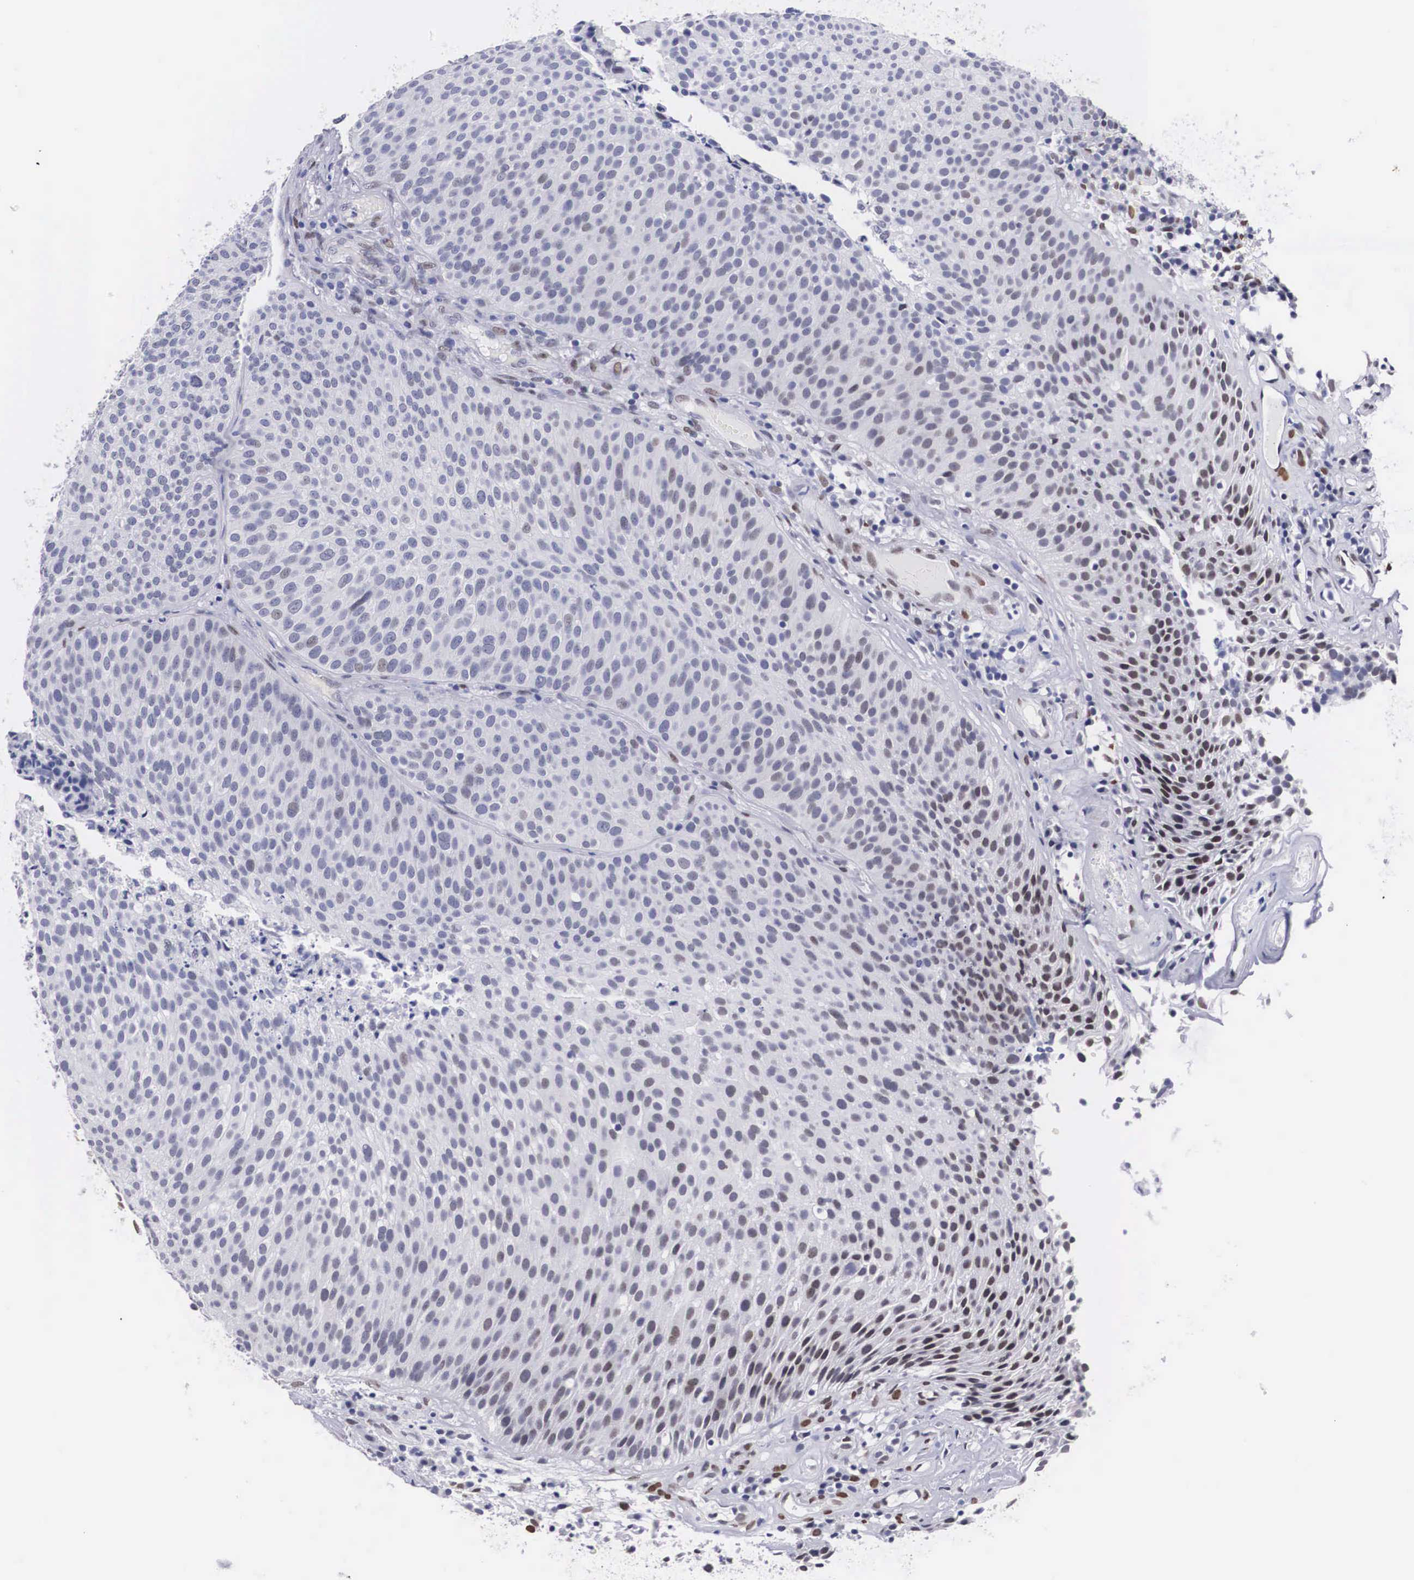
{"staining": {"intensity": "weak", "quantity": "25%-75%", "location": "nuclear"}, "tissue": "urothelial cancer", "cell_type": "Tumor cells", "image_type": "cancer", "snomed": [{"axis": "morphology", "description": "Urothelial carcinoma, Low grade"}, {"axis": "topography", "description": "Urinary bladder"}], "caption": "Urothelial cancer stained with a protein marker shows weak staining in tumor cells.", "gene": "KHDRBS3", "patient": {"sex": "male", "age": 85}}